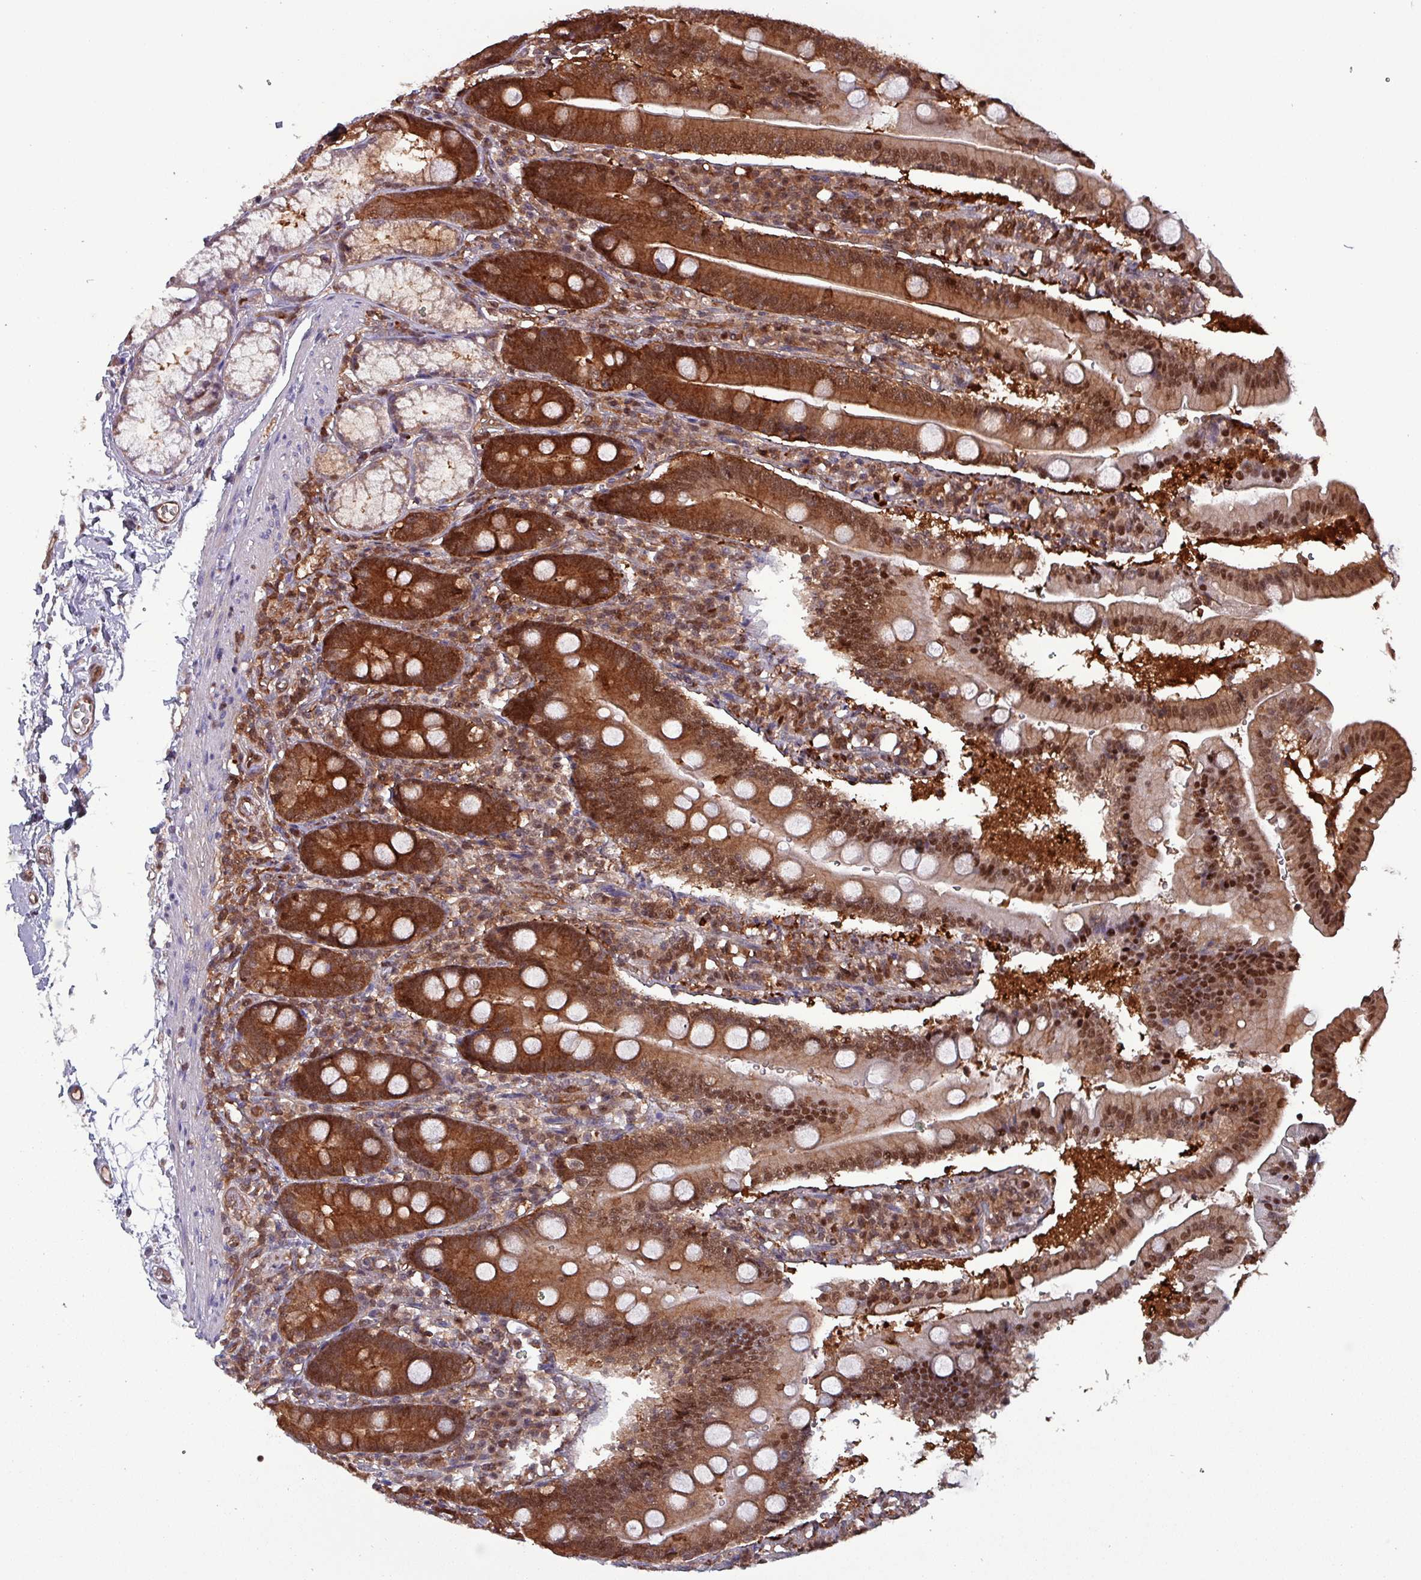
{"staining": {"intensity": "strong", "quantity": ">75%", "location": "cytoplasmic/membranous,nuclear"}, "tissue": "duodenum", "cell_type": "Glandular cells", "image_type": "normal", "snomed": [{"axis": "morphology", "description": "Normal tissue, NOS"}, {"axis": "topography", "description": "Duodenum"}], "caption": "The photomicrograph demonstrates immunohistochemical staining of benign duodenum. There is strong cytoplasmic/membranous,nuclear positivity is identified in approximately >75% of glandular cells. (Stains: DAB (3,3'-diaminobenzidine) in brown, nuclei in blue, Microscopy: brightfield microscopy at high magnification).", "gene": "PSMB8", "patient": {"sex": "female", "age": 67}}